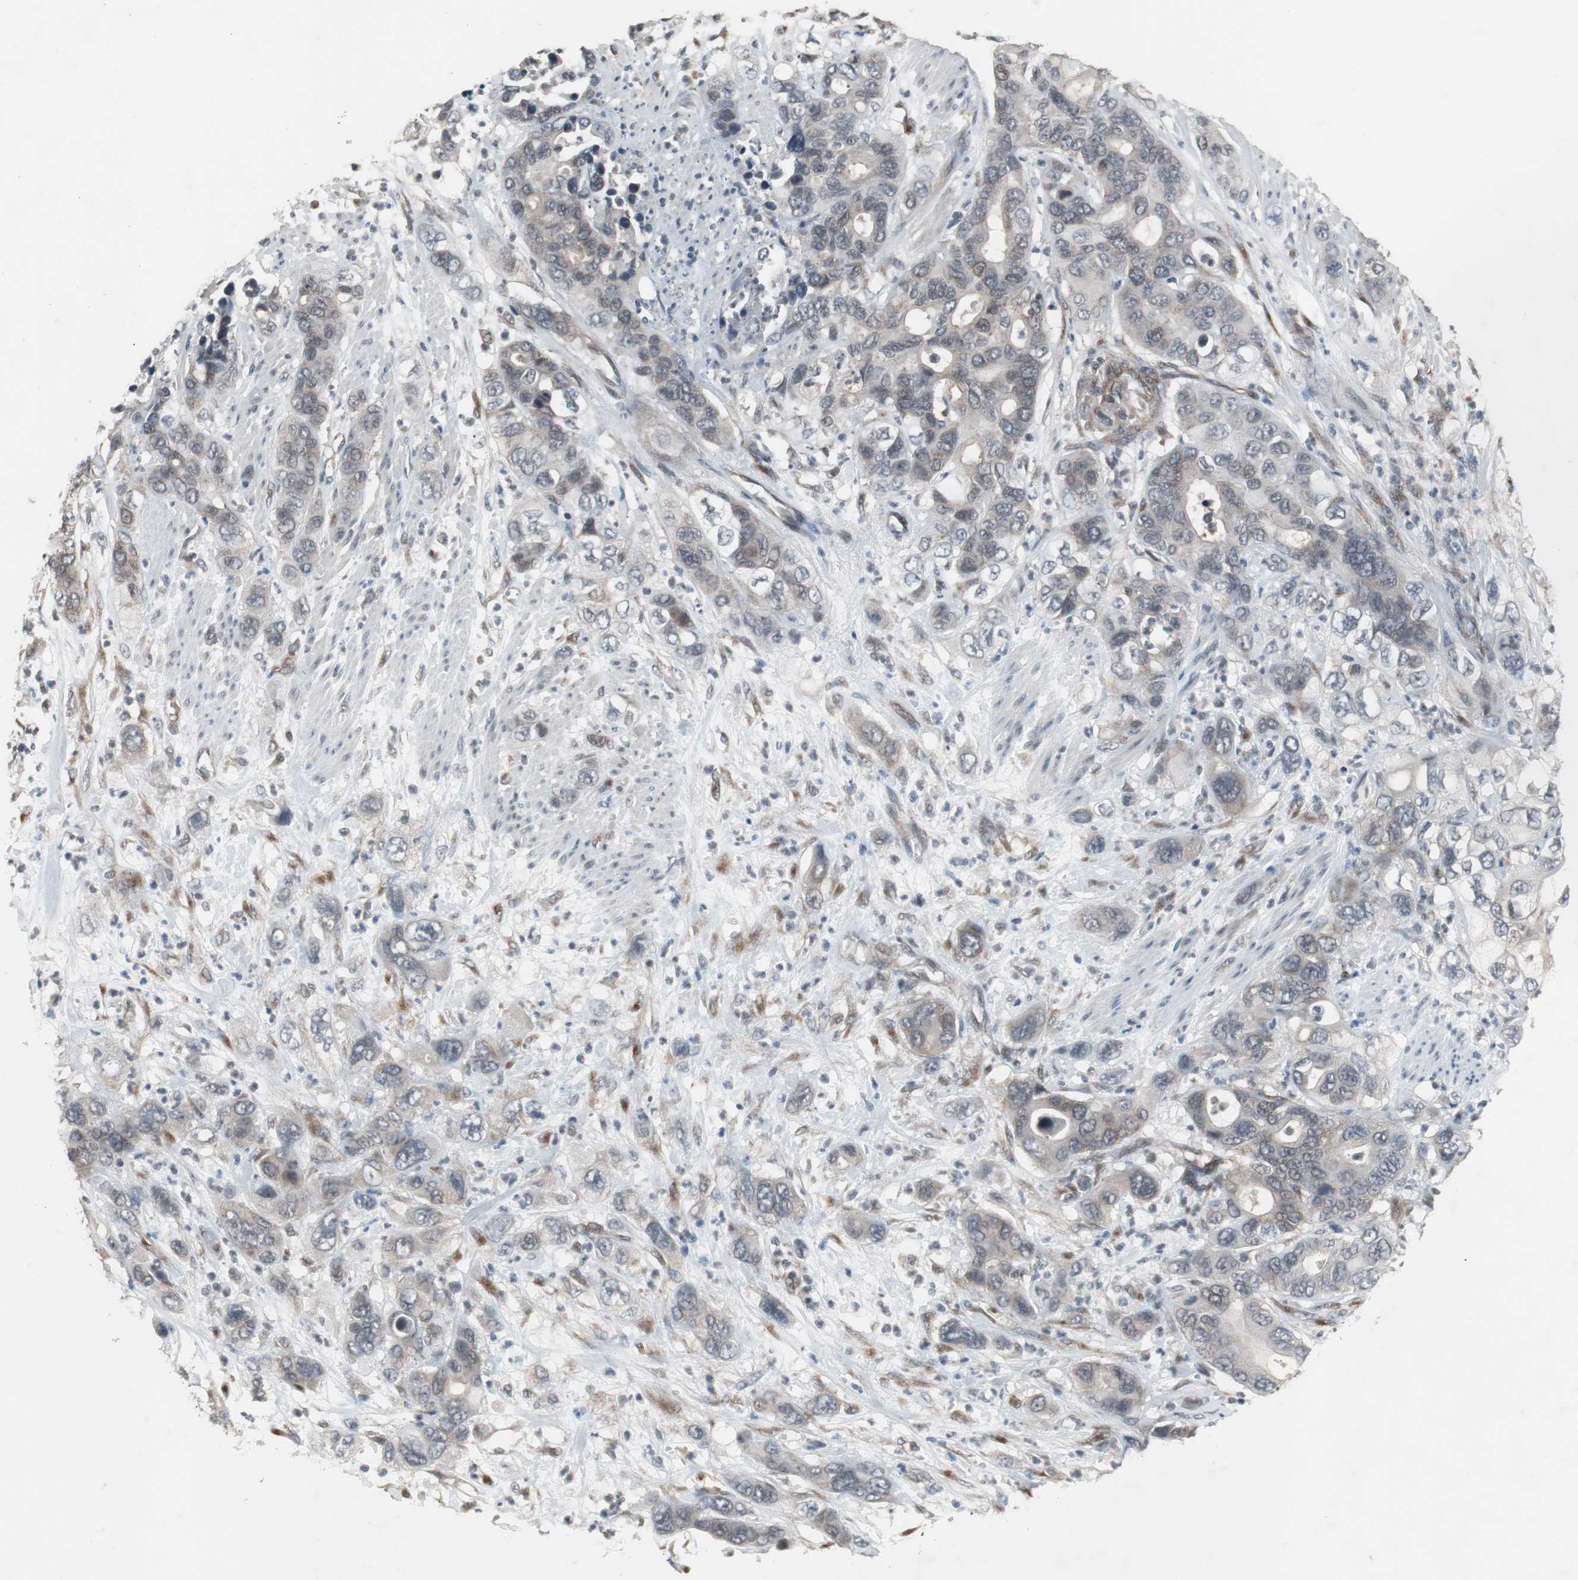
{"staining": {"intensity": "weak", "quantity": ">75%", "location": "cytoplasmic/membranous"}, "tissue": "pancreatic cancer", "cell_type": "Tumor cells", "image_type": "cancer", "snomed": [{"axis": "morphology", "description": "Adenocarcinoma, NOS"}, {"axis": "topography", "description": "Pancreas"}], "caption": "Human adenocarcinoma (pancreatic) stained with a protein marker displays weak staining in tumor cells.", "gene": "ATP2B2", "patient": {"sex": "female", "age": 71}}